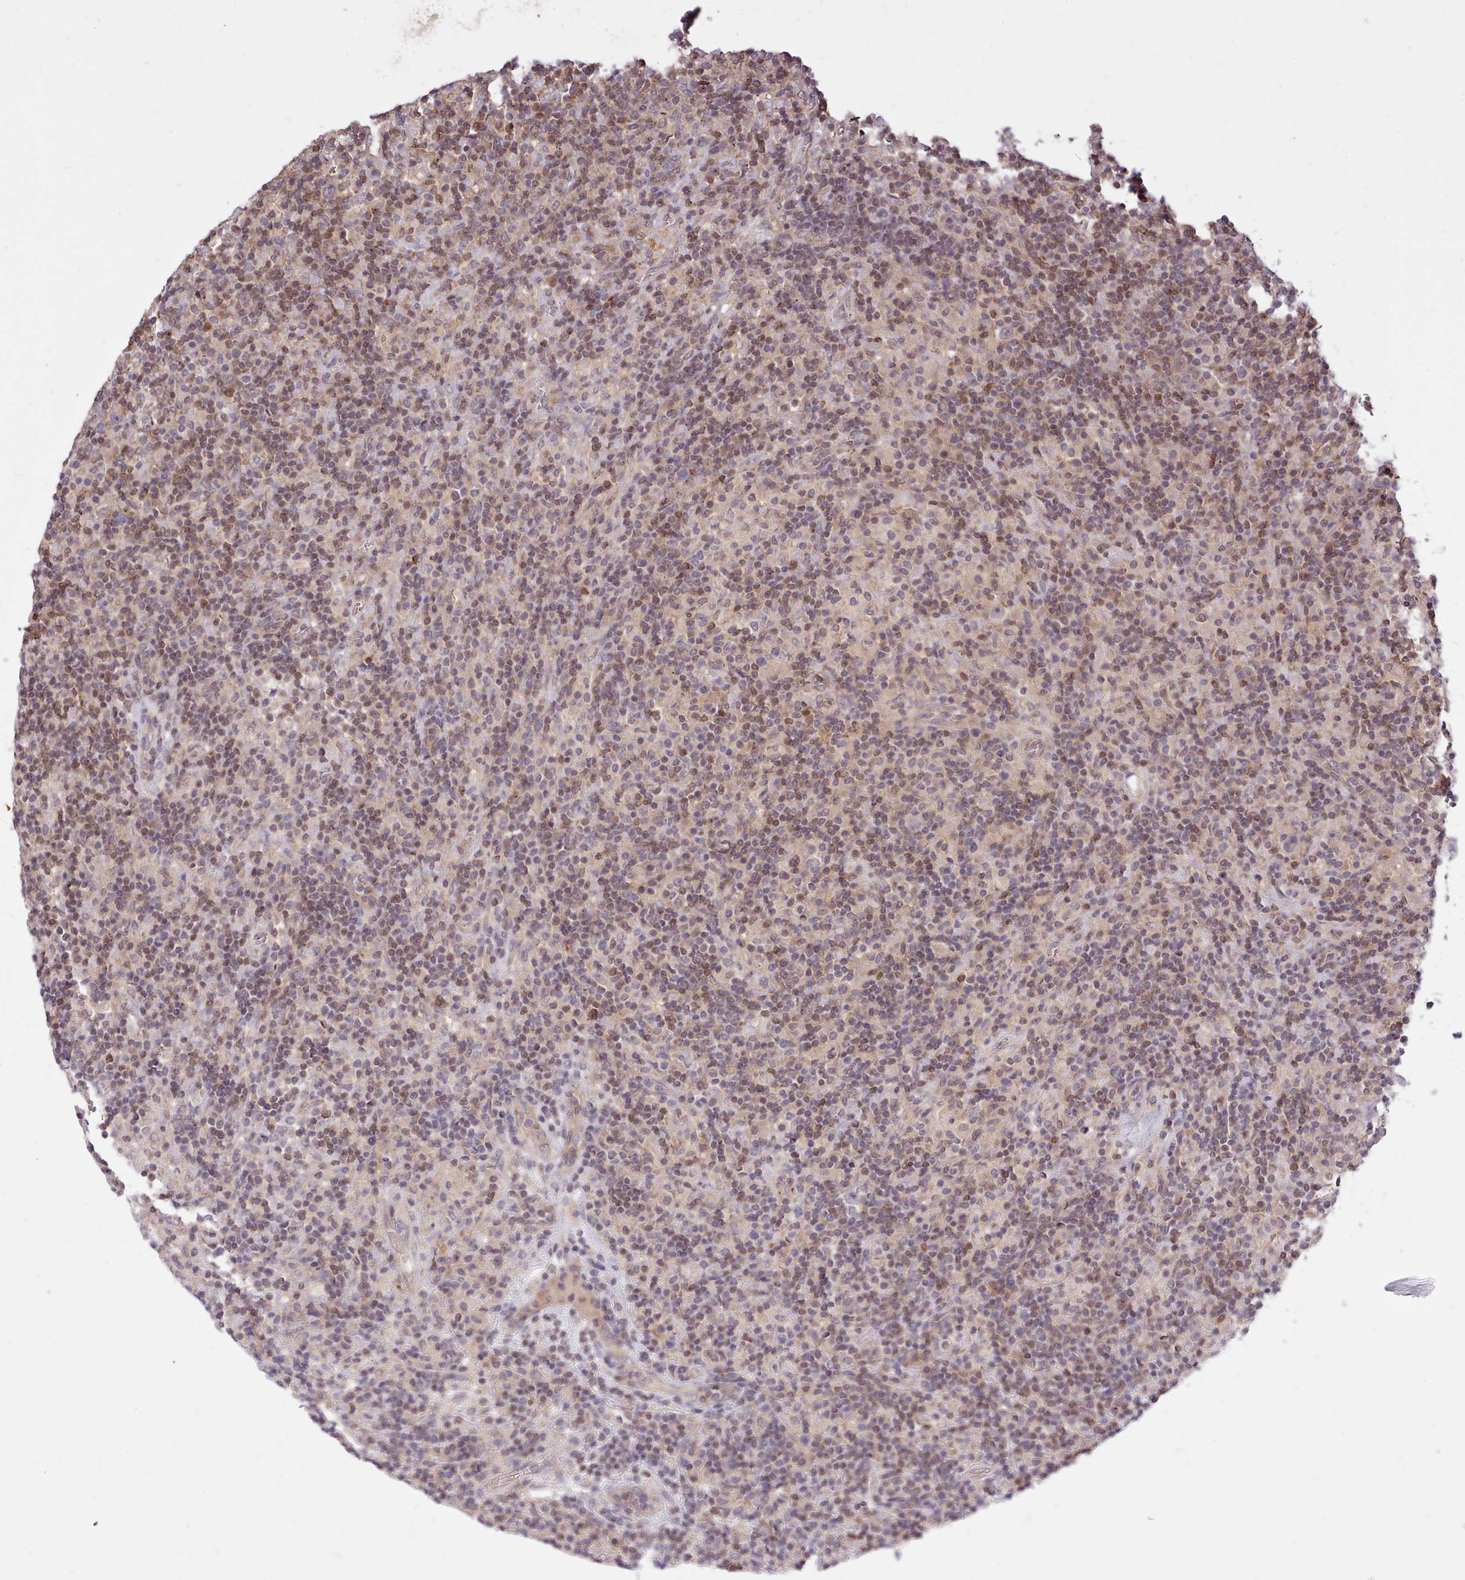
{"staining": {"intensity": "negative", "quantity": "none", "location": "none"}, "tissue": "lymphoma", "cell_type": "Tumor cells", "image_type": "cancer", "snomed": [{"axis": "morphology", "description": "Hodgkin's disease, NOS"}, {"axis": "topography", "description": "Lymph node"}], "caption": "This is an IHC photomicrograph of Hodgkin's disease. There is no positivity in tumor cells.", "gene": "ARL17A", "patient": {"sex": "male", "age": 70}}